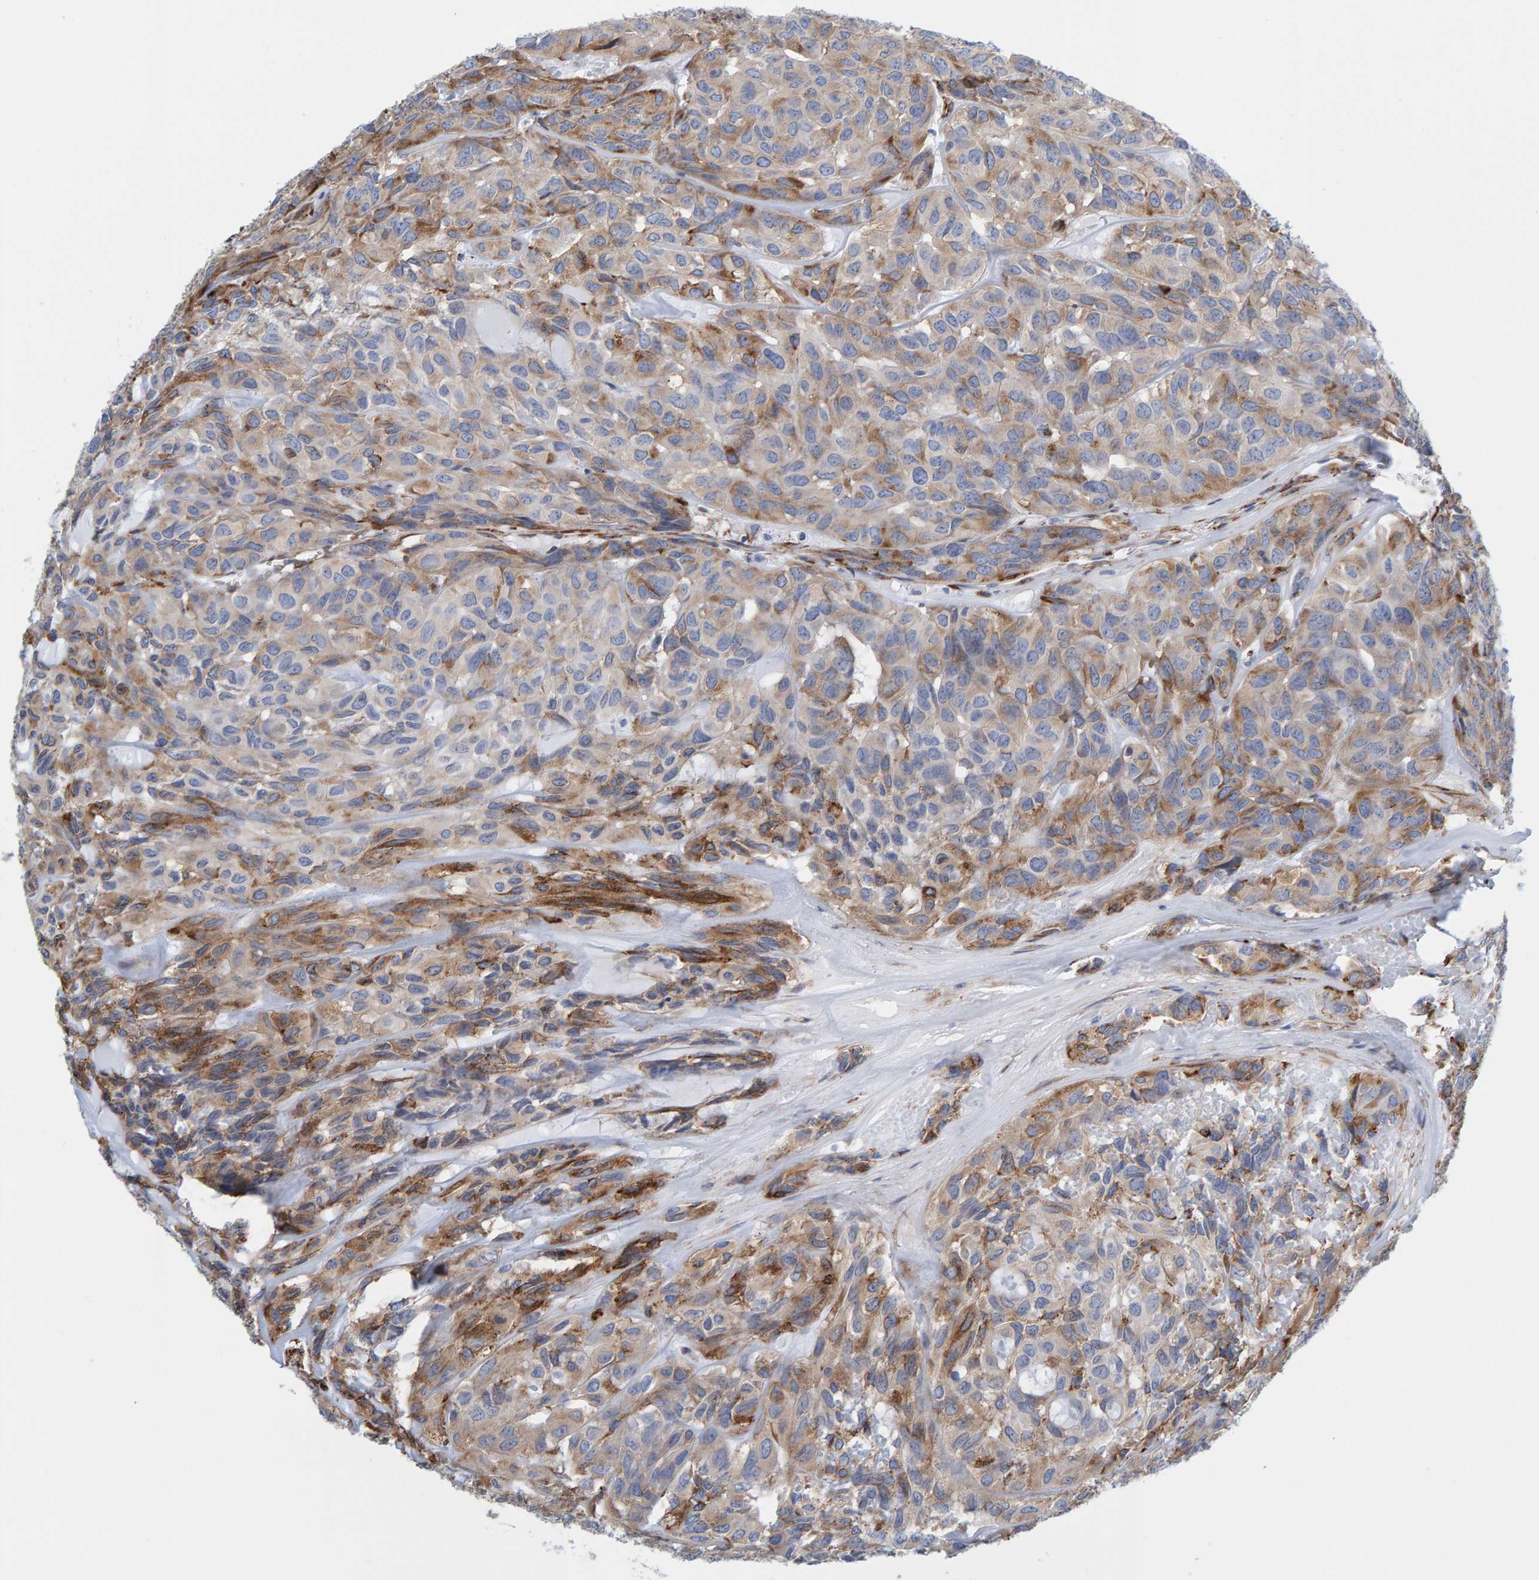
{"staining": {"intensity": "moderate", "quantity": ">75%", "location": "cytoplasmic/membranous"}, "tissue": "head and neck cancer", "cell_type": "Tumor cells", "image_type": "cancer", "snomed": [{"axis": "morphology", "description": "Adenocarcinoma, NOS"}, {"axis": "topography", "description": "Salivary gland, NOS"}, {"axis": "topography", "description": "Head-Neck"}], "caption": "Immunohistochemistry (IHC) micrograph of head and neck cancer (adenocarcinoma) stained for a protein (brown), which exhibits medium levels of moderate cytoplasmic/membranous positivity in about >75% of tumor cells.", "gene": "MAP1B", "patient": {"sex": "female", "age": 76}}